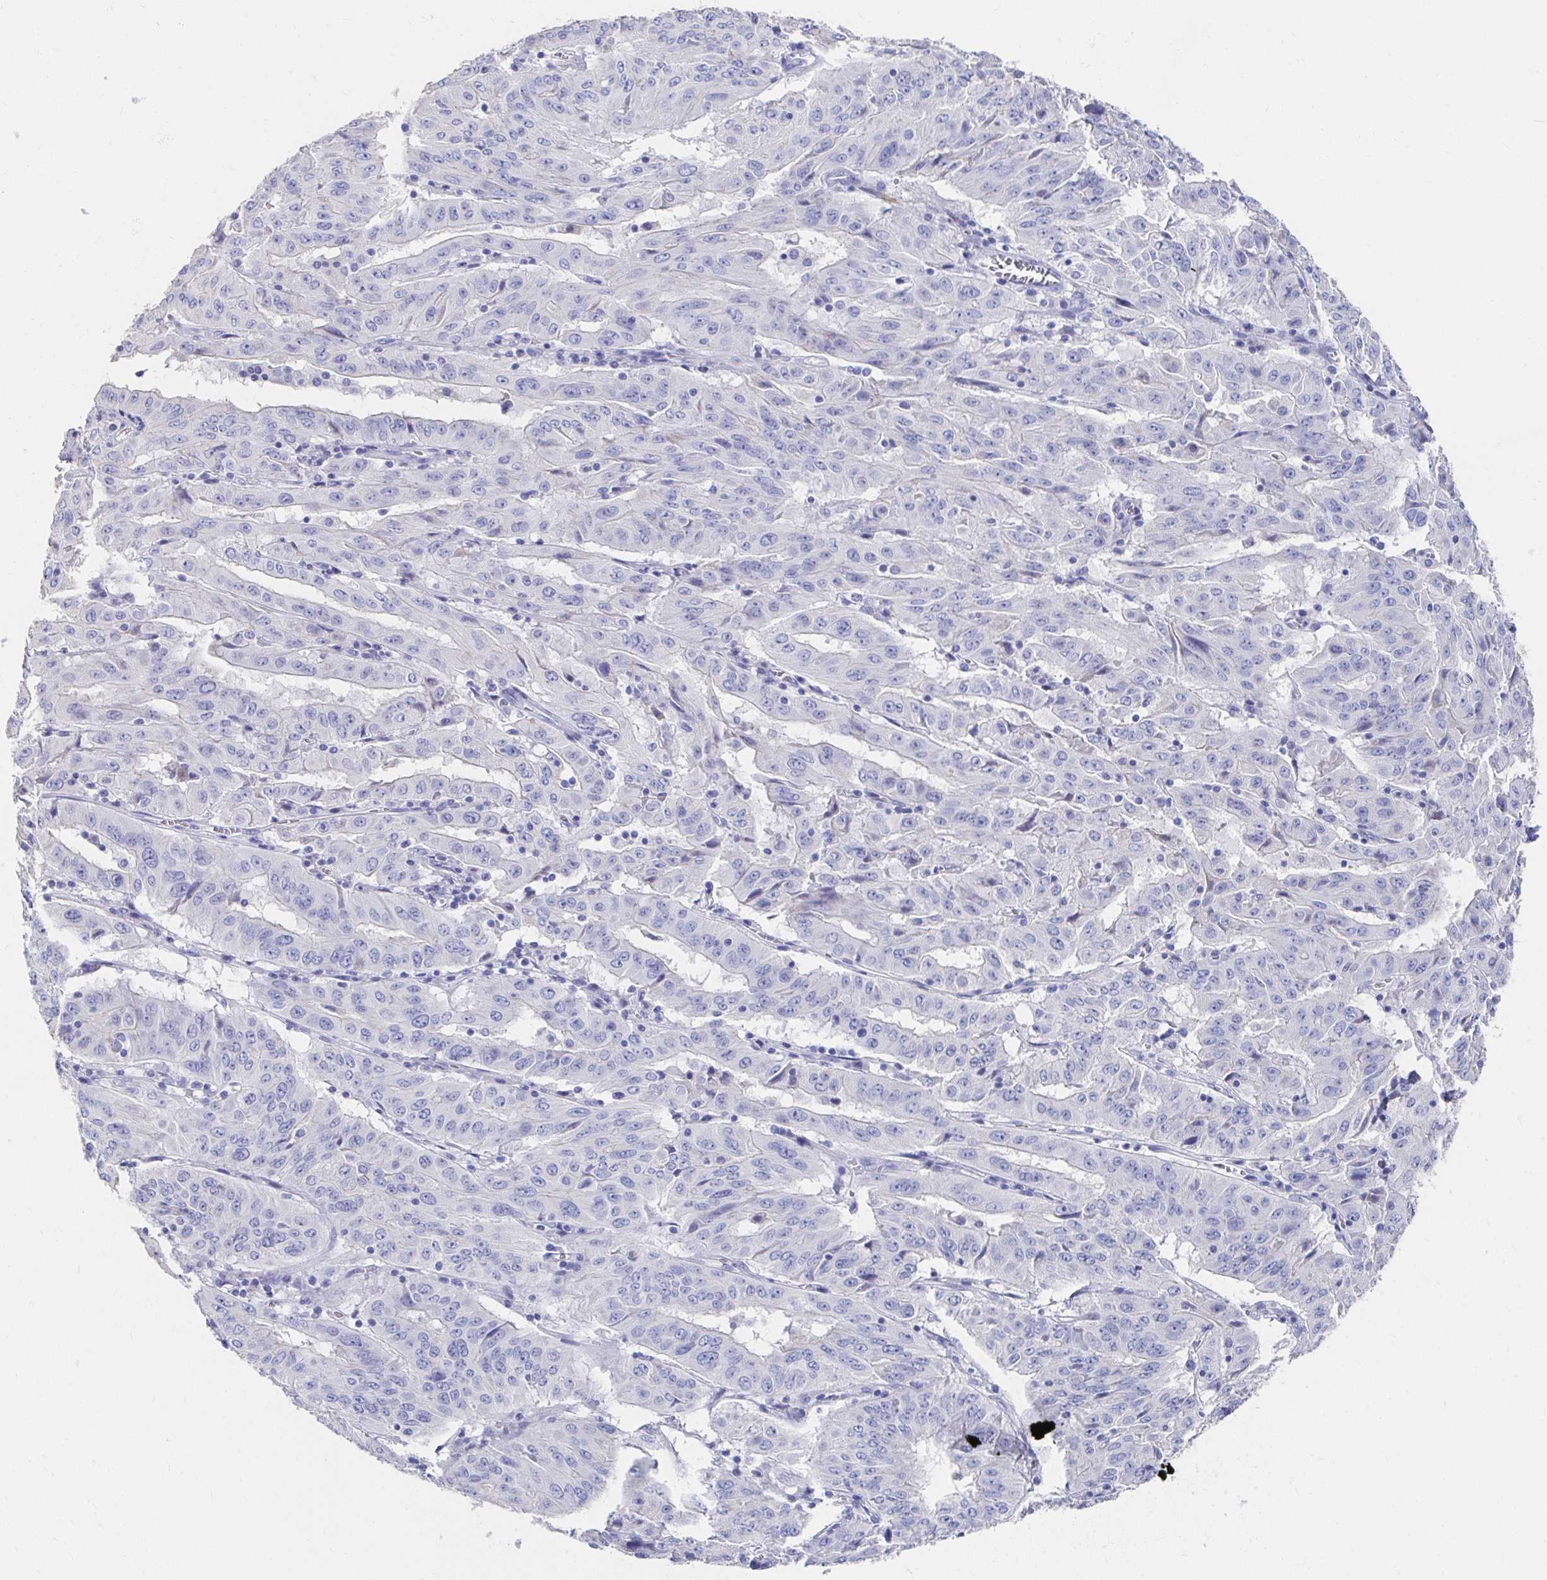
{"staining": {"intensity": "negative", "quantity": "none", "location": "none"}, "tissue": "pancreatic cancer", "cell_type": "Tumor cells", "image_type": "cancer", "snomed": [{"axis": "morphology", "description": "Adenocarcinoma, NOS"}, {"axis": "topography", "description": "Pancreas"}], "caption": "Protein analysis of adenocarcinoma (pancreatic) exhibits no significant positivity in tumor cells.", "gene": "LAMC3", "patient": {"sex": "male", "age": 63}}